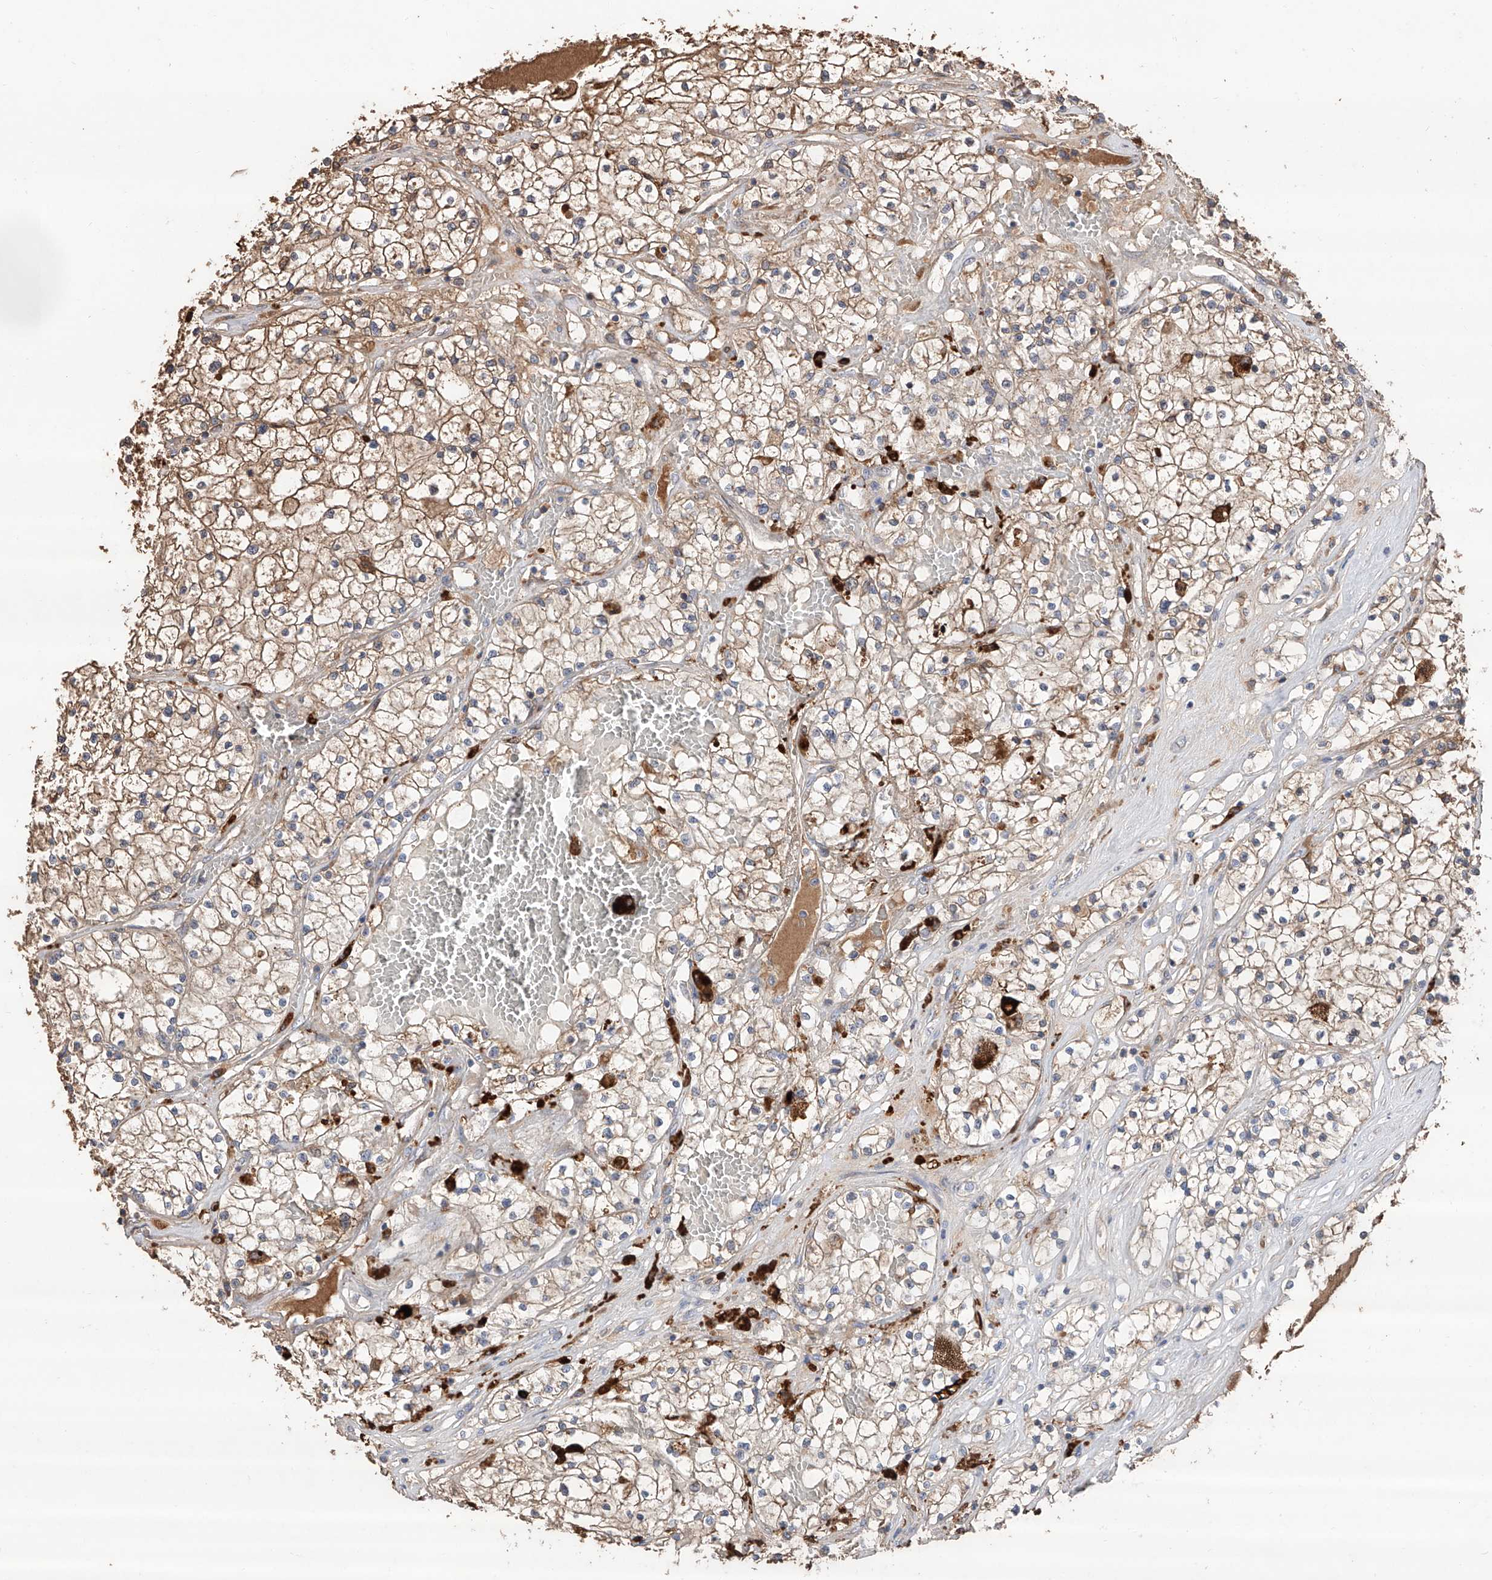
{"staining": {"intensity": "moderate", "quantity": "25%-75%", "location": "cytoplasmic/membranous"}, "tissue": "renal cancer", "cell_type": "Tumor cells", "image_type": "cancer", "snomed": [{"axis": "morphology", "description": "Normal tissue, NOS"}, {"axis": "morphology", "description": "Adenocarcinoma, NOS"}, {"axis": "topography", "description": "Kidney"}], "caption": "A brown stain labels moderate cytoplasmic/membranous staining of a protein in human renal cancer (adenocarcinoma) tumor cells. (DAB IHC with brightfield microscopy, high magnification).", "gene": "EDN1", "patient": {"sex": "male", "age": 68}}